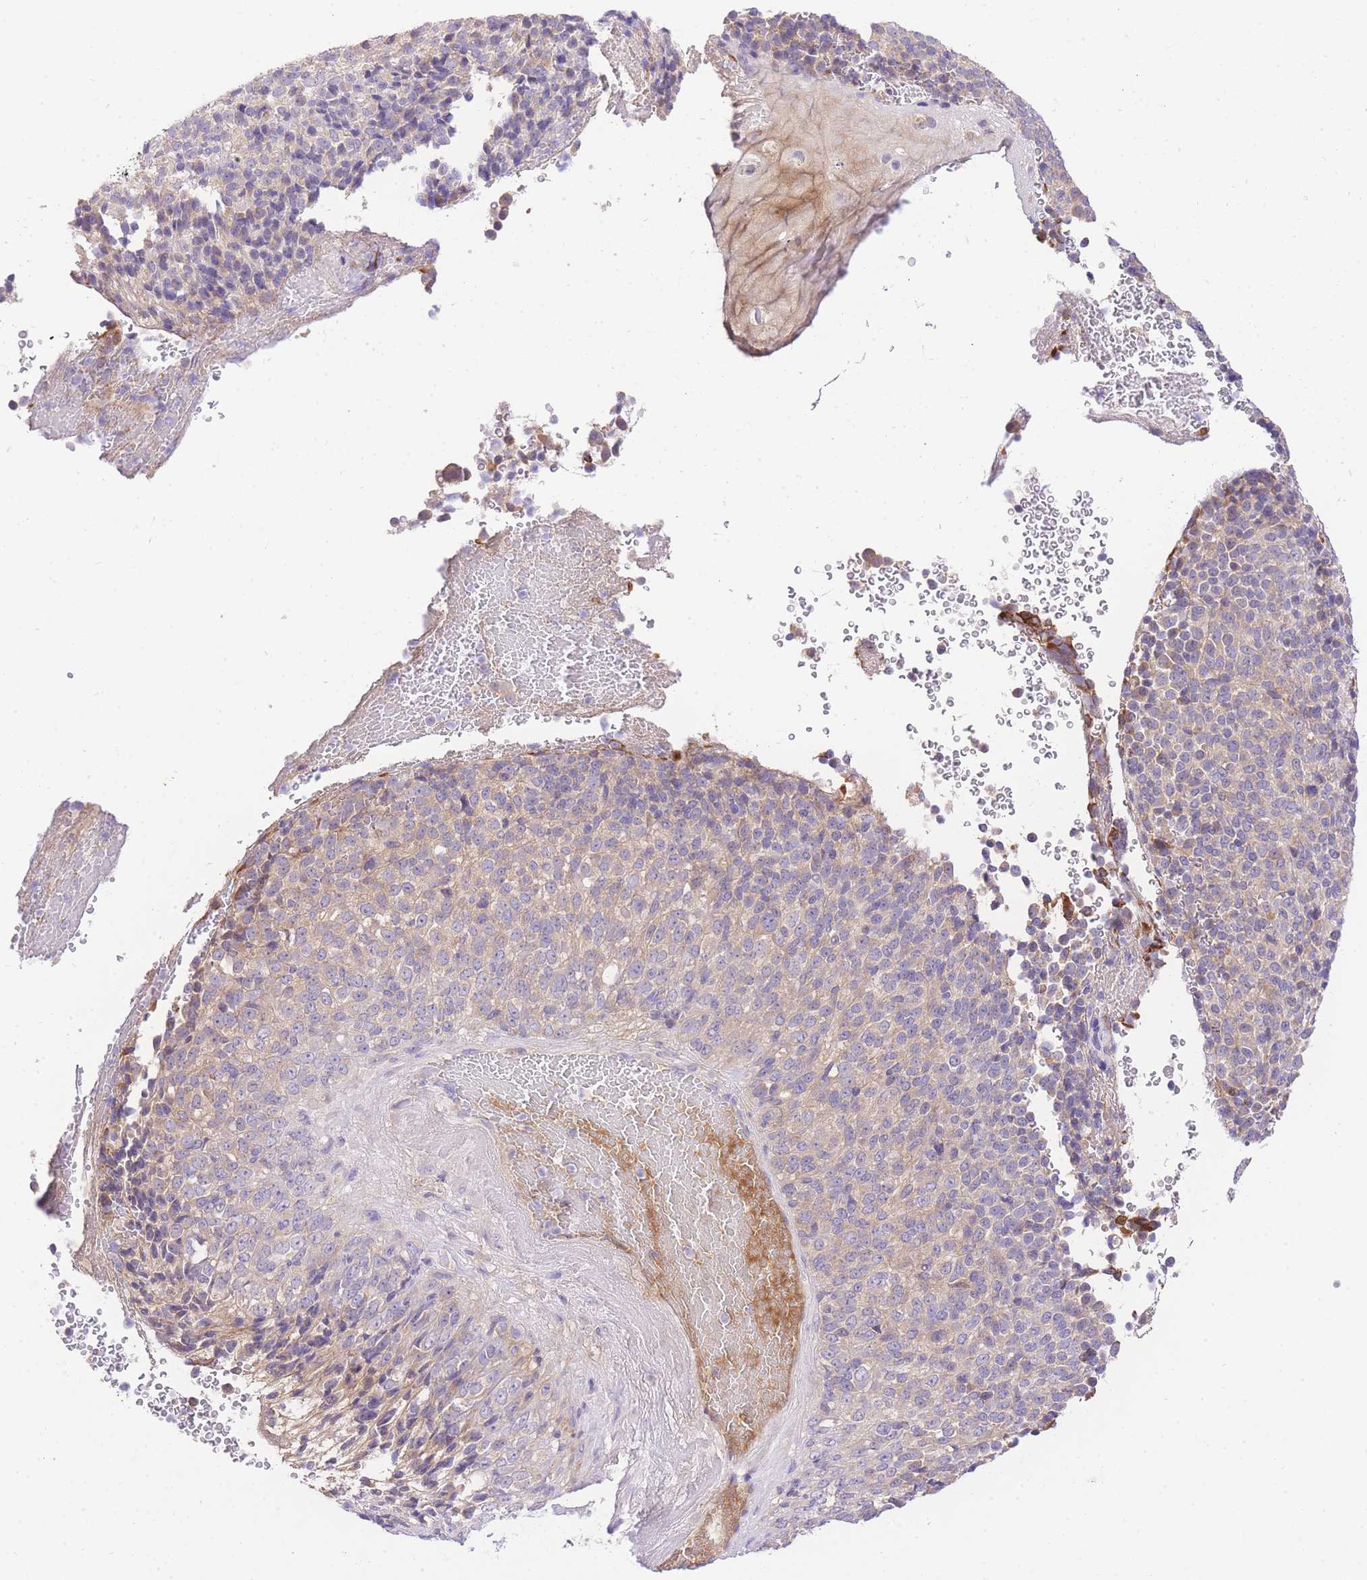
{"staining": {"intensity": "weak", "quantity": "<25%", "location": "cytoplasmic/membranous"}, "tissue": "melanoma", "cell_type": "Tumor cells", "image_type": "cancer", "snomed": [{"axis": "morphology", "description": "Malignant melanoma, Metastatic site"}, {"axis": "topography", "description": "Brain"}], "caption": "This is an IHC histopathology image of human malignant melanoma (metastatic site). There is no staining in tumor cells.", "gene": "LIPH", "patient": {"sex": "female", "age": 56}}